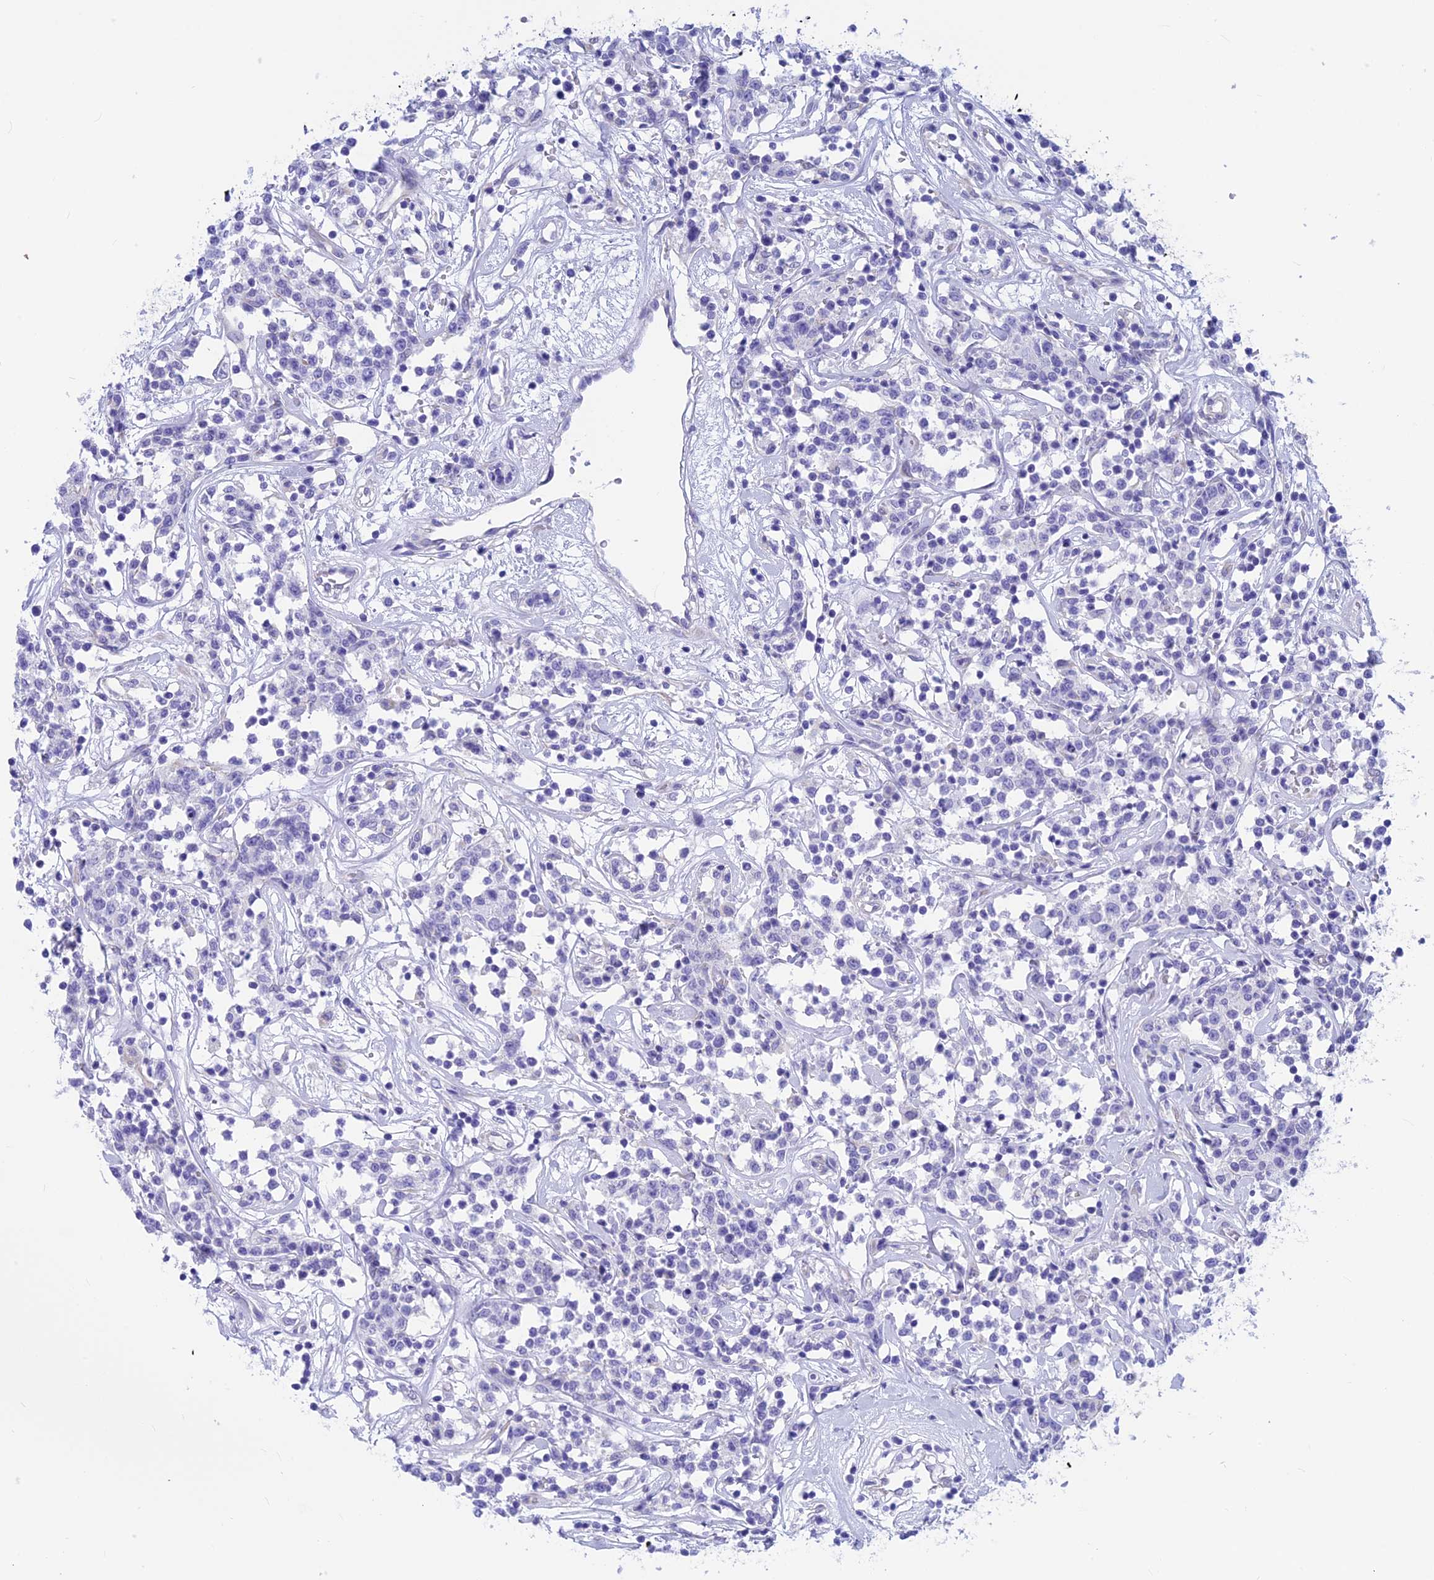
{"staining": {"intensity": "negative", "quantity": "none", "location": "none"}, "tissue": "lymphoma", "cell_type": "Tumor cells", "image_type": "cancer", "snomed": [{"axis": "morphology", "description": "Malignant lymphoma, non-Hodgkin's type, Low grade"}, {"axis": "topography", "description": "Small intestine"}], "caption": "High power microscopy photomicrograph of an immunohistochemistry (IHC) histopathology image of malignant lymphoma, non-Hodgkin's type (low-grade), revealing no significant expression in tumor cells.", "gene": "GNGT2", "patient": {"sex": "female", "age": 59}}